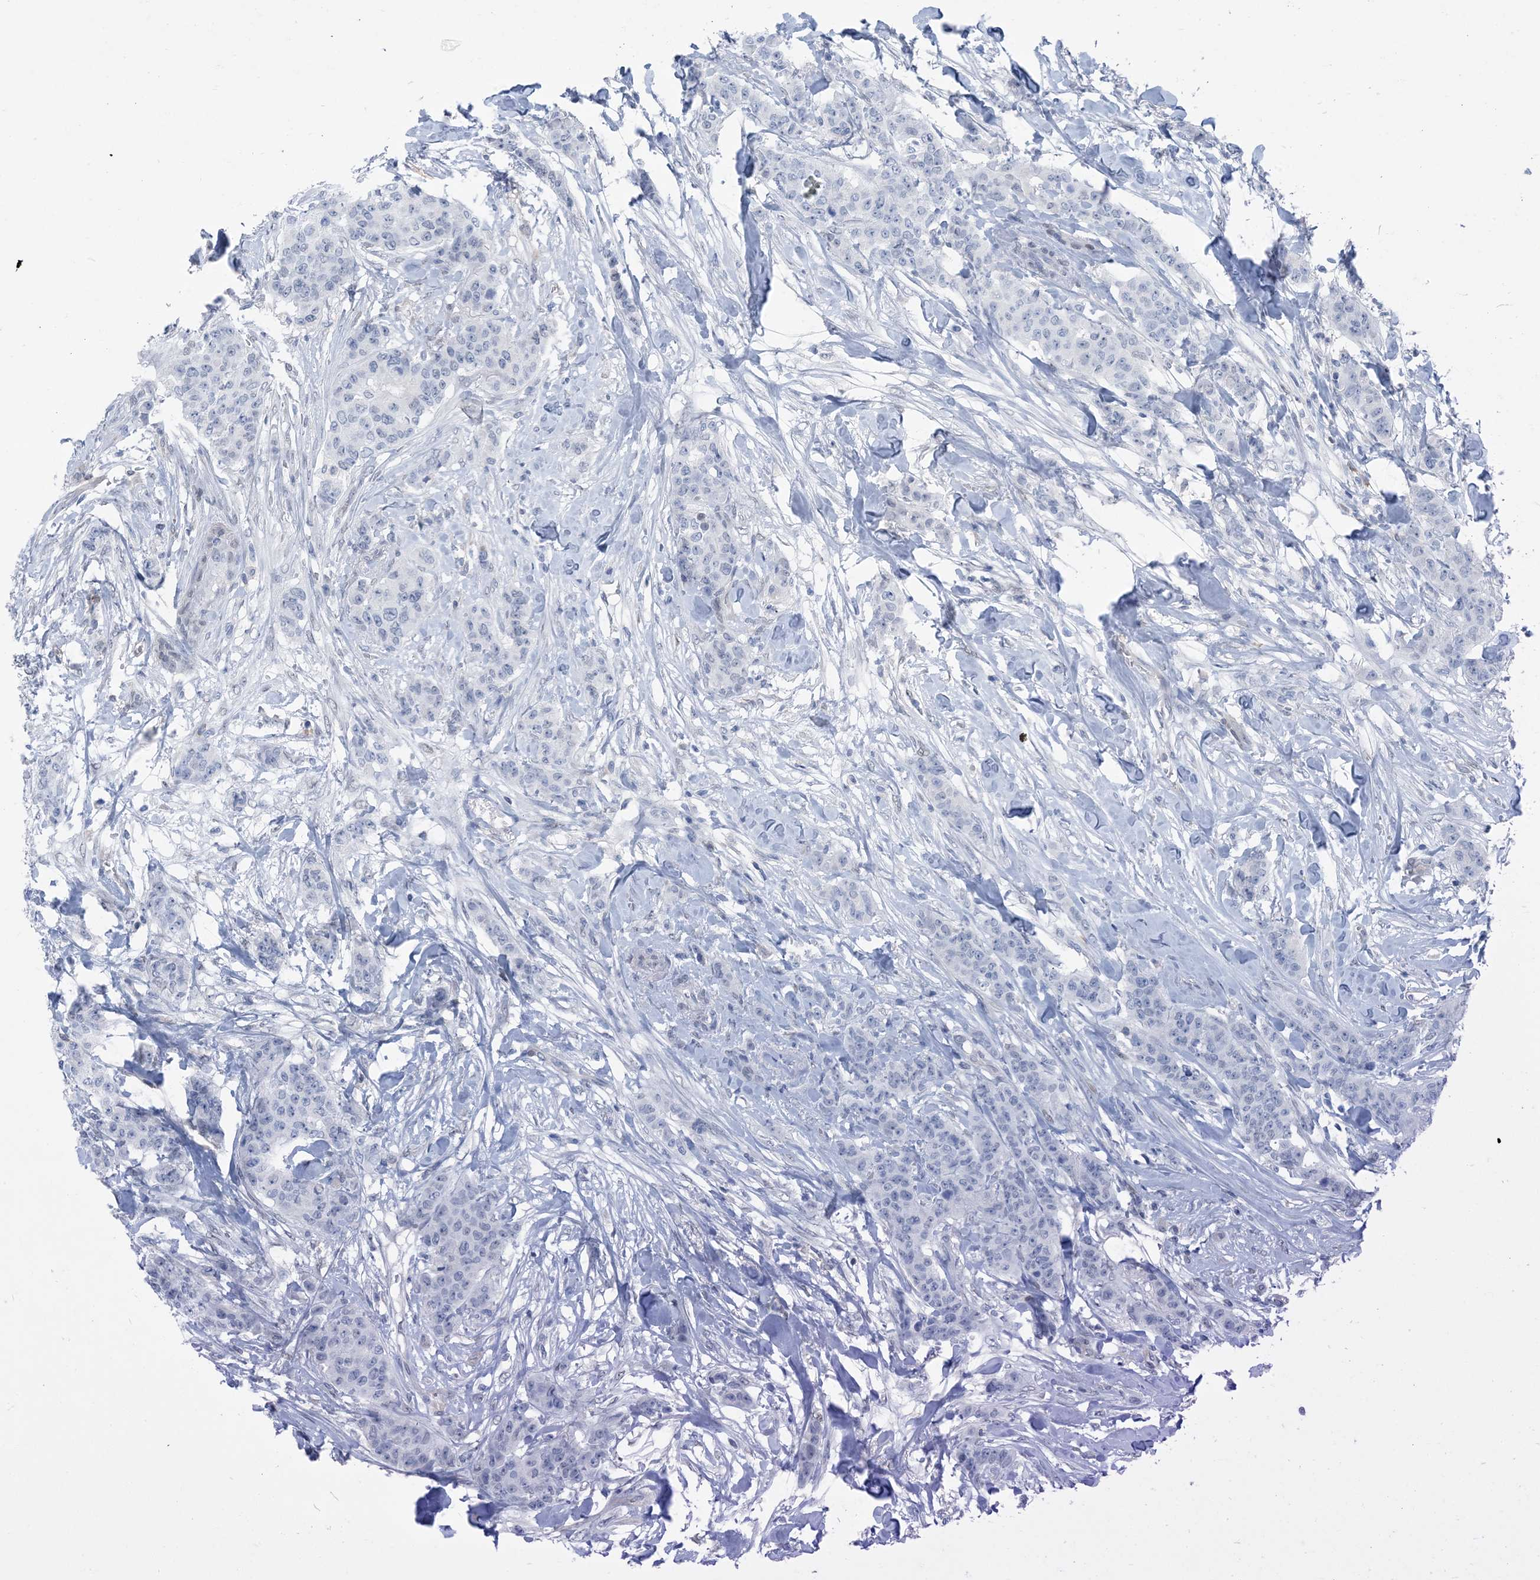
{"staining": {"intensity": "negative", "quantity": "none", "location": "none"}, "tissue": "breast cancer", "cell_type": "Tumor cells", "image_type": "cancer", "snomed": [{"axis": "morphology", "description": "Duct carcinoma"}, {"axis": "topography", "description": "Breast"}], "caption": "There is no significant positivity in tumor cells of breast cancer (infiltrating ductal carcinoma).", "gene": "ZC3H12A", "patient": {"sex": "female", "age": 40}}